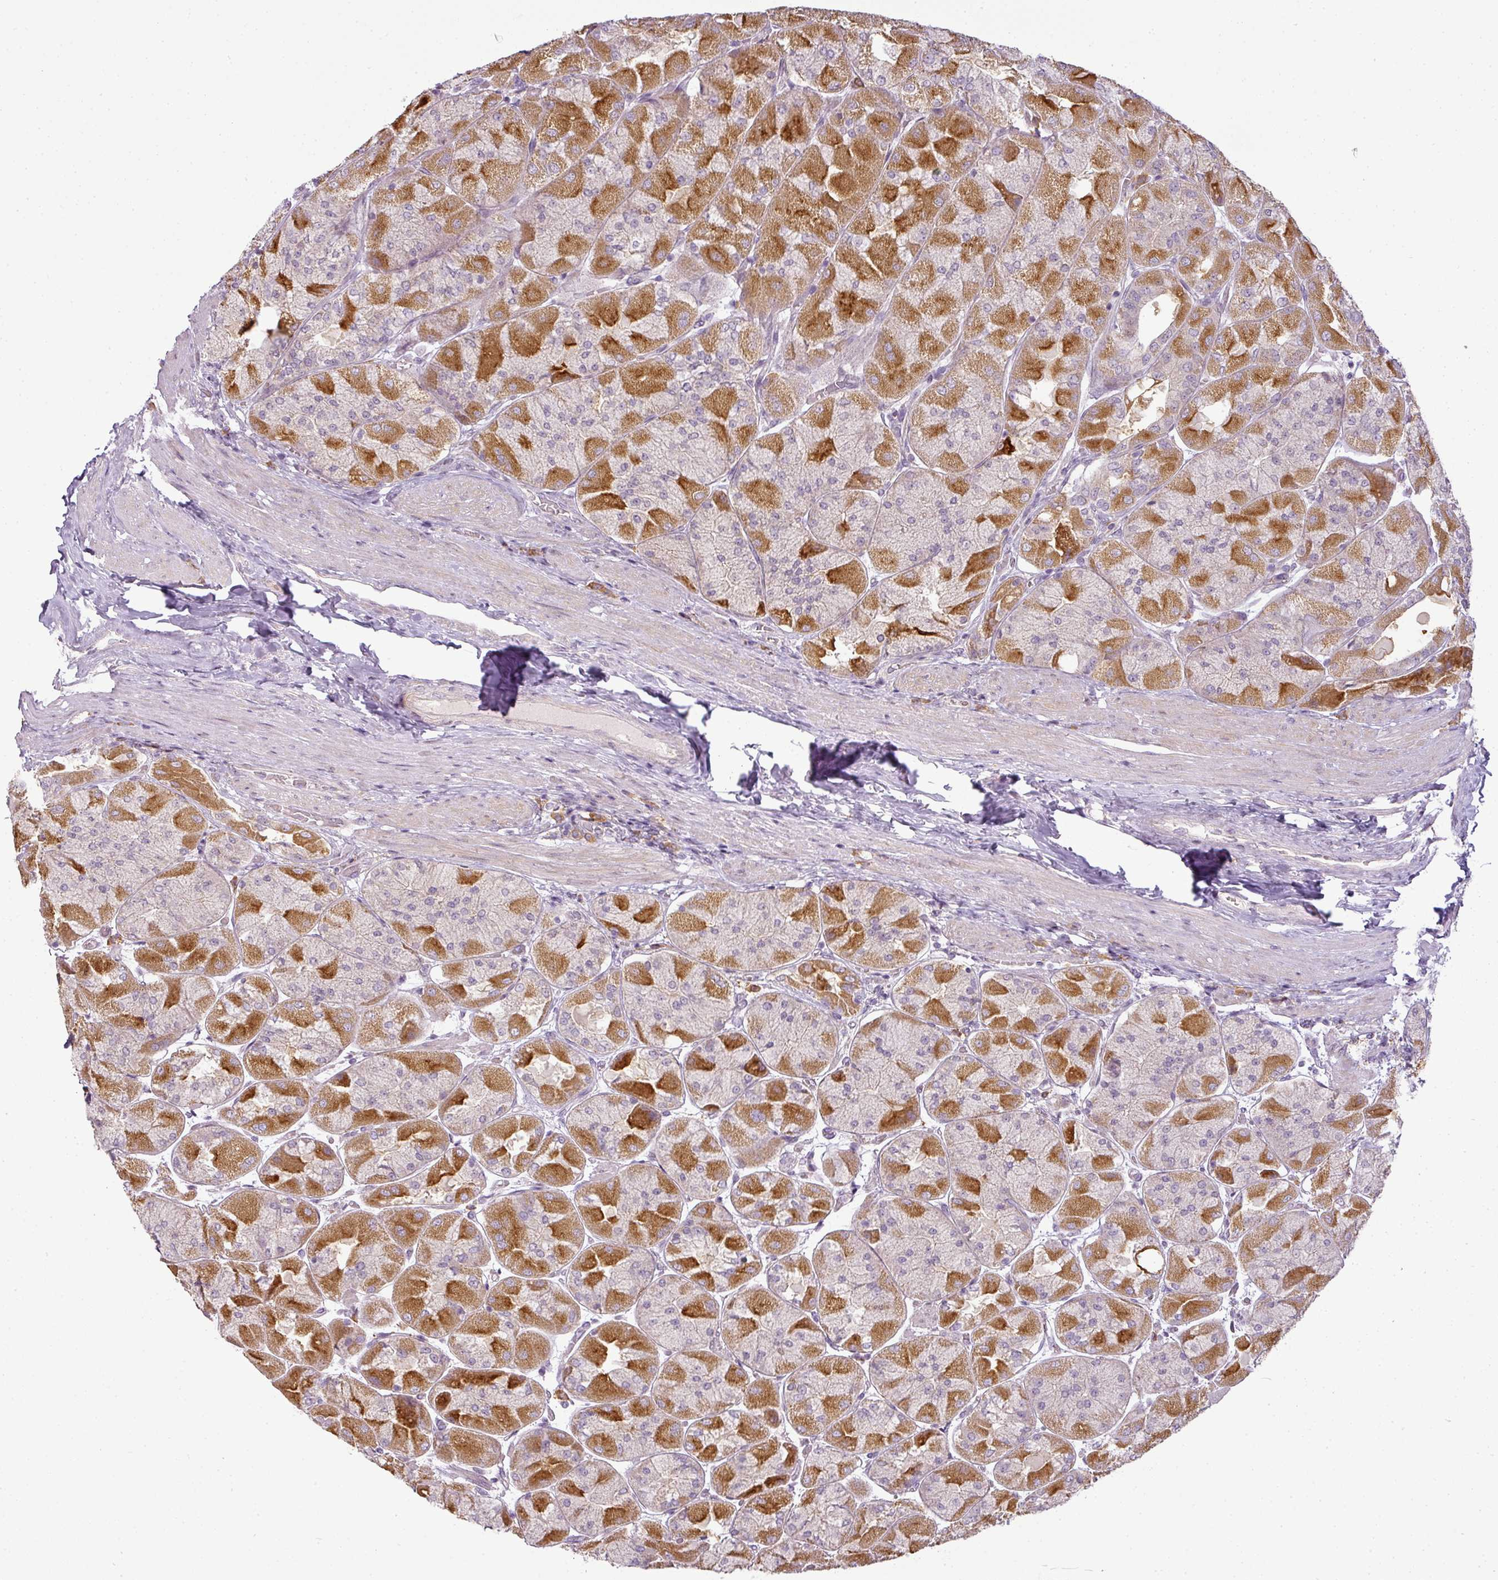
{"staining": {"intensity": "strong", "quantity": "25%-75%", "location": "cytoplasmic/membranous"}, "tissue": "stomach", "cell_type": "Glandular cells", "image_type": "normal", "snomed": [{"axis": "morphology", "description": "Normal tissue, NOS"}, {"axis": "topography", "description": "Stomach"}], "caption": "Normal stomach reveals strong cytoplasmic/membranous positivity in about 25%-75% of glandular cells, visualized by immunohistochemistry.", "gene": "LY75", "patient": {"sex": "female", "age": 61}}